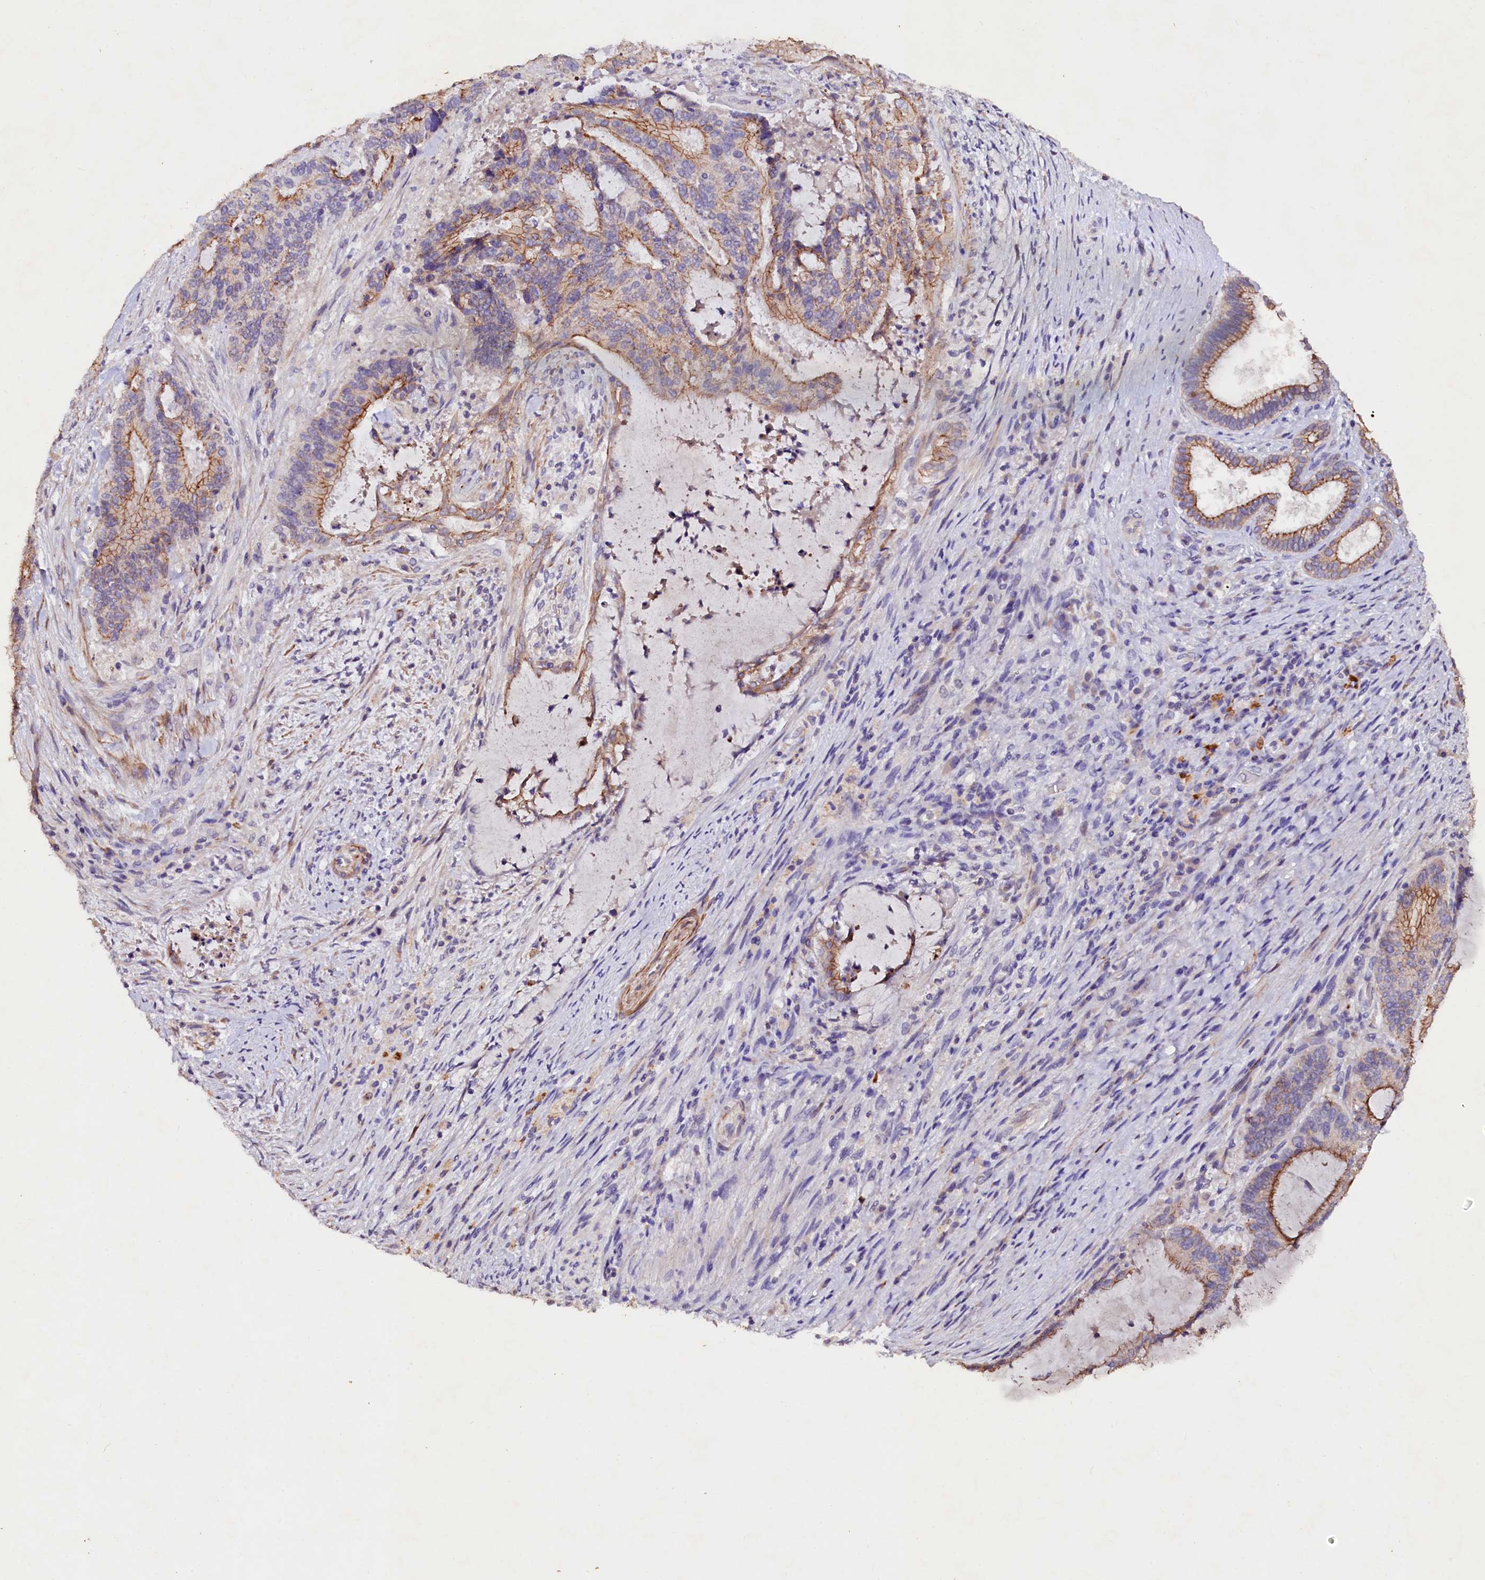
{"staining": {"intensity": "moderate", "quantity": "25%-75%", "location": "cytoplasmic/membranous"}, "tissue": "liver cancer", "cell_type": "Tumor cells", "image_type": "cancer", "snomed": [{"axis": "morphology", "description": "Normal tissue, NOS"}, {"axis": "morphology", "description": "Cholangiocarcinoma"}, {"axis": "topography", "description": "Liver"}, {"axis": "topography", "description": "Peripheral nerve tissue"}], "caption": "DAB immunohistochemical staining of liver cholangiocarcinoma shows moderate cytoplasmic/membranous protein expression in approximately 25%-75% of tumor cells. The protein is shown in brown color, while the nuclei are stained blue.", "gene": "VPS36", "patient": {"sex": "female", "age": 73}}